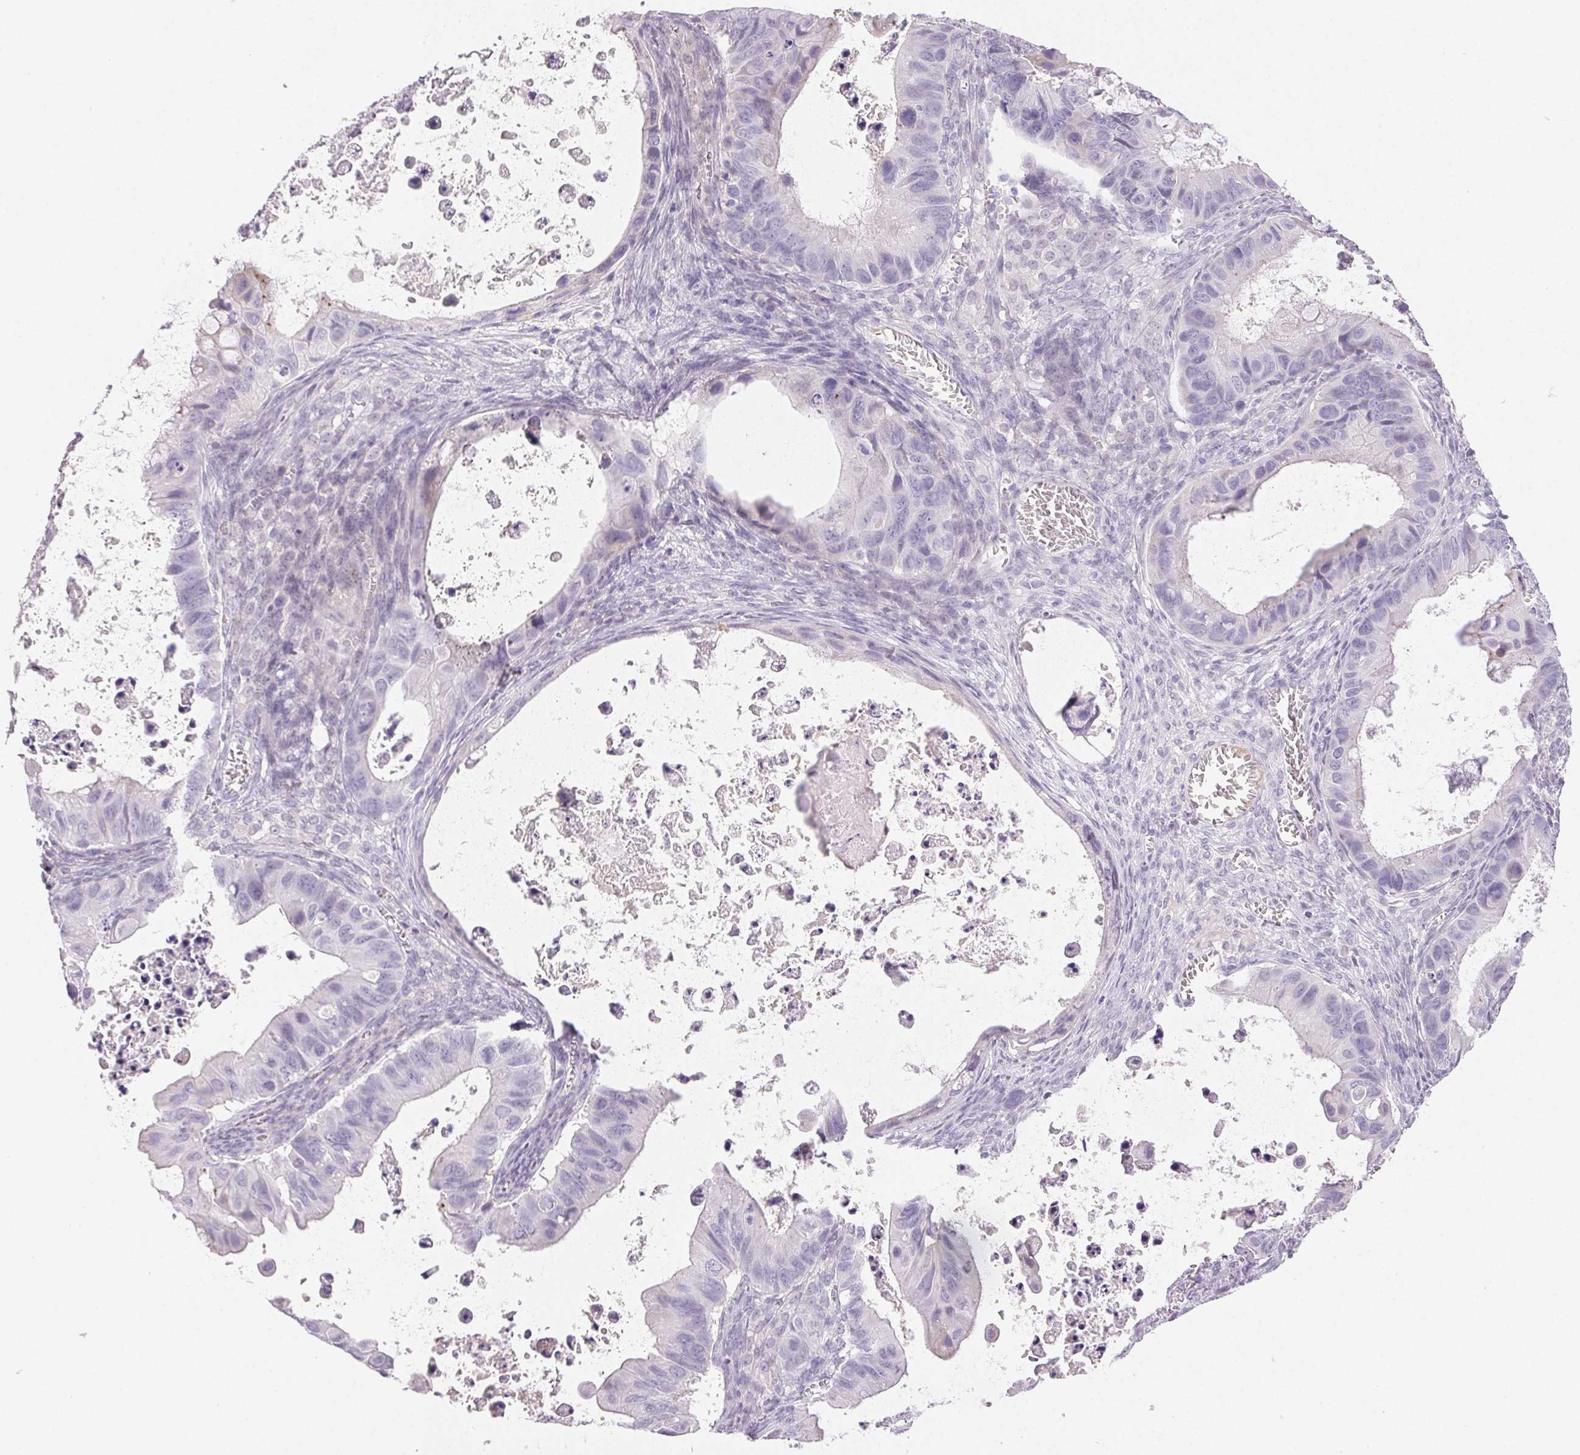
{"staining": {"intensity": "negative", "quantity": "none", "location": "none"}, "tissue": "ovarian cancer", "cell_type": "Tumor cells", "image_type": "cancer", "snomed": [{"axis": "morphology", "description": "Cystadenocarcinoma, mucinous, NOS"}, {"axis": "topography", "description": "Ovary"}], "caption": "DAB immunohistochemical staining of ovarian cancer shows no significant staining in tumor cells.", "gene": "BPIFB2", "patient": {"sex": "female", "age": 64}}